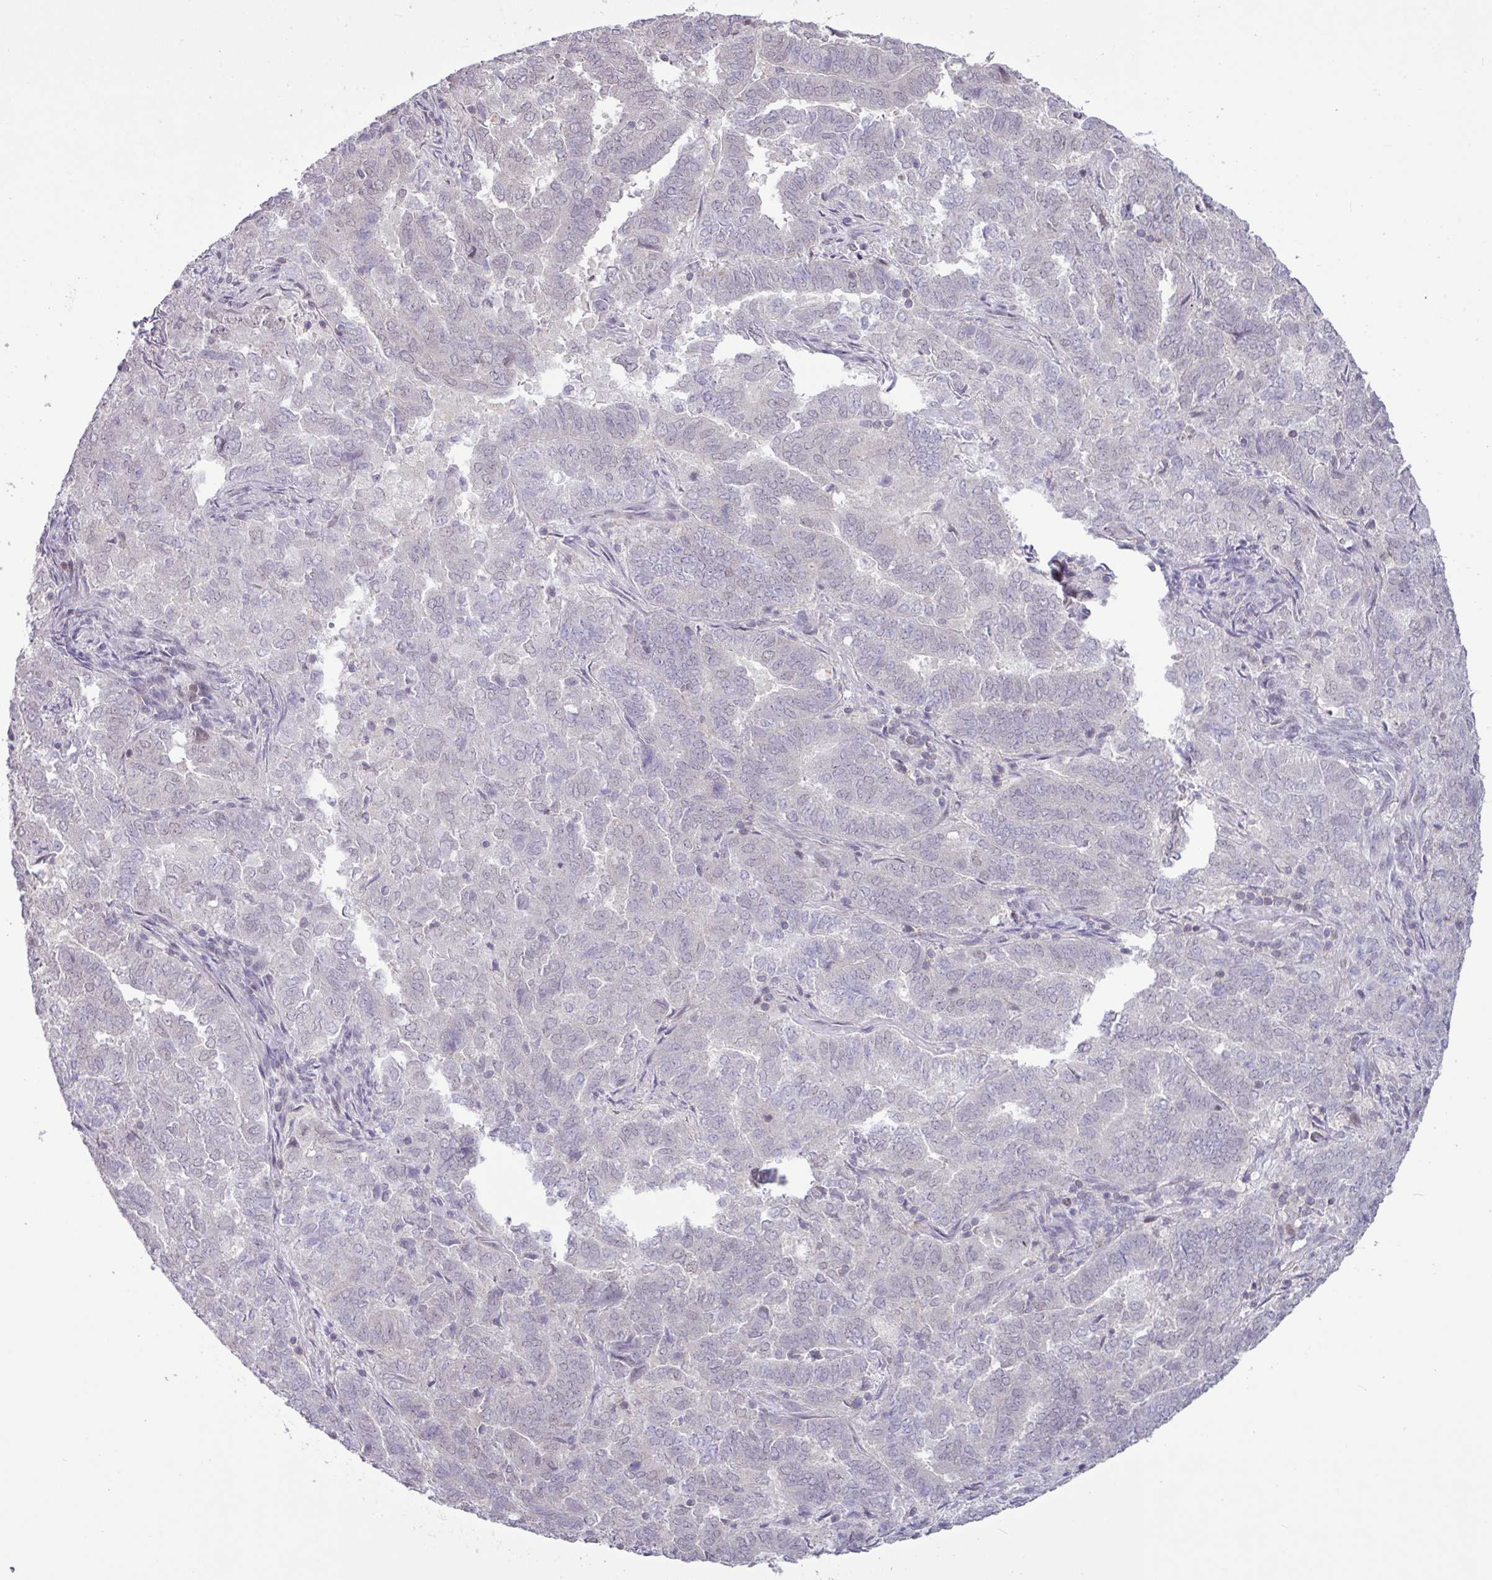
{"staining": {"intensity": "negative", "quantity": "none", "location": "none"}, "tissue": "endometrial cancer", "cell_type": "Tumor cells", "image_type": "cancer", "snomed": [{"axis": "morphology", "description": "Adenocarcinoma, NOS"}, {"axis": "topography", "description": "Endometrium"}], "caption": "This is an immunohistochemistry photomicrograph of human adenocarcinoma (endometrial). There is no staining in tumor cells.", "gene": "RTL3", "patient": {"sex": "female", "age": 72}}